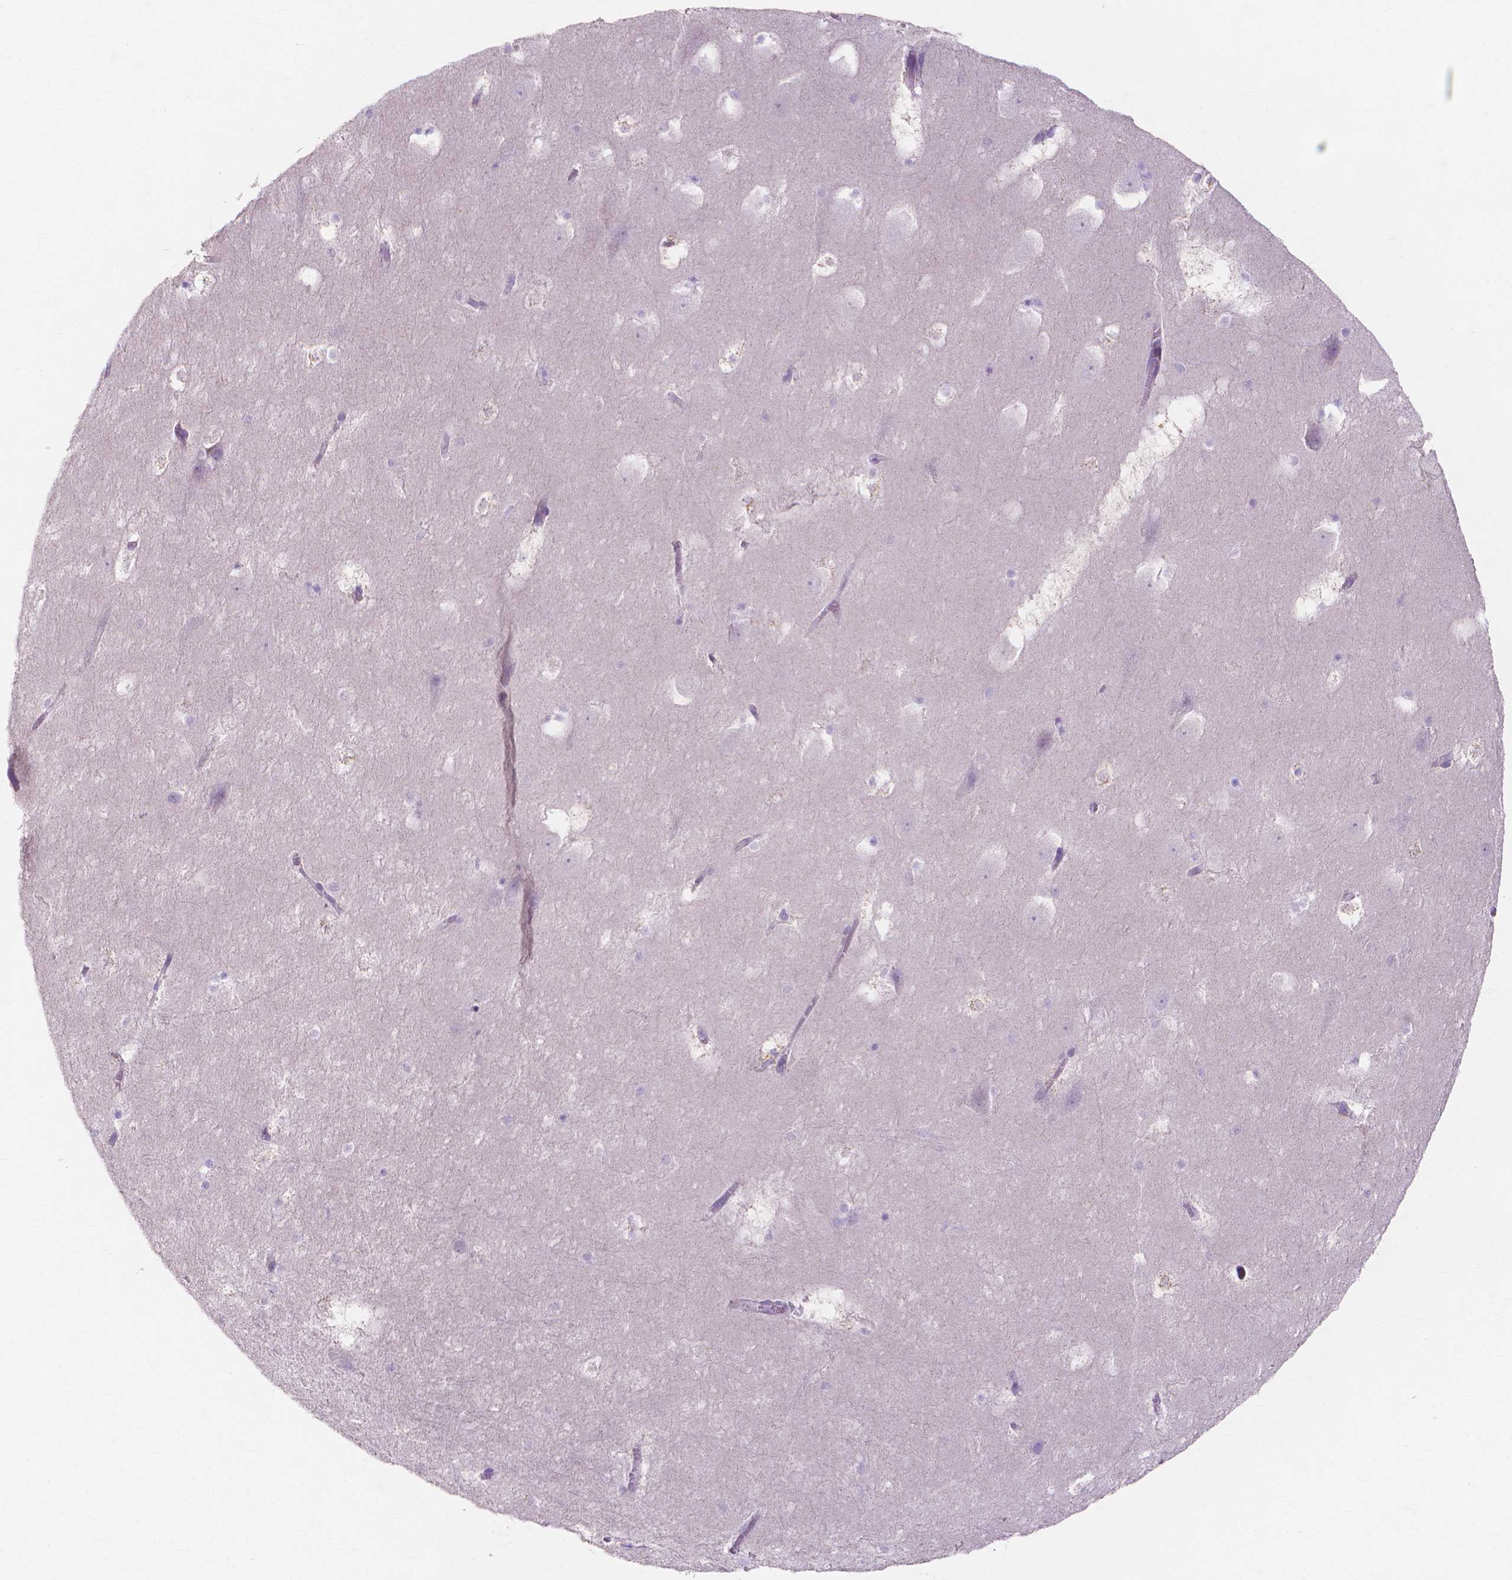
{"staining": {"intensity": "negative", "quantity": "none", "location": "none"}, "tissue": "hippocampus", "cell_type": "Glial cells", "image_type": "normal", "snomed": [{"axis": "morphology", "description": "Normal tissue, NOS"}, {"axis": "topography", "description": "Hippocampus"}], "caption": "DAB (3,3'-diaminobenzidine) immunohistochemical staining of normal hippocampus reveals no significant positivity in glial cells.", "gene": "MBLAC1", "patient": {"sex": "male", "age": 45}}